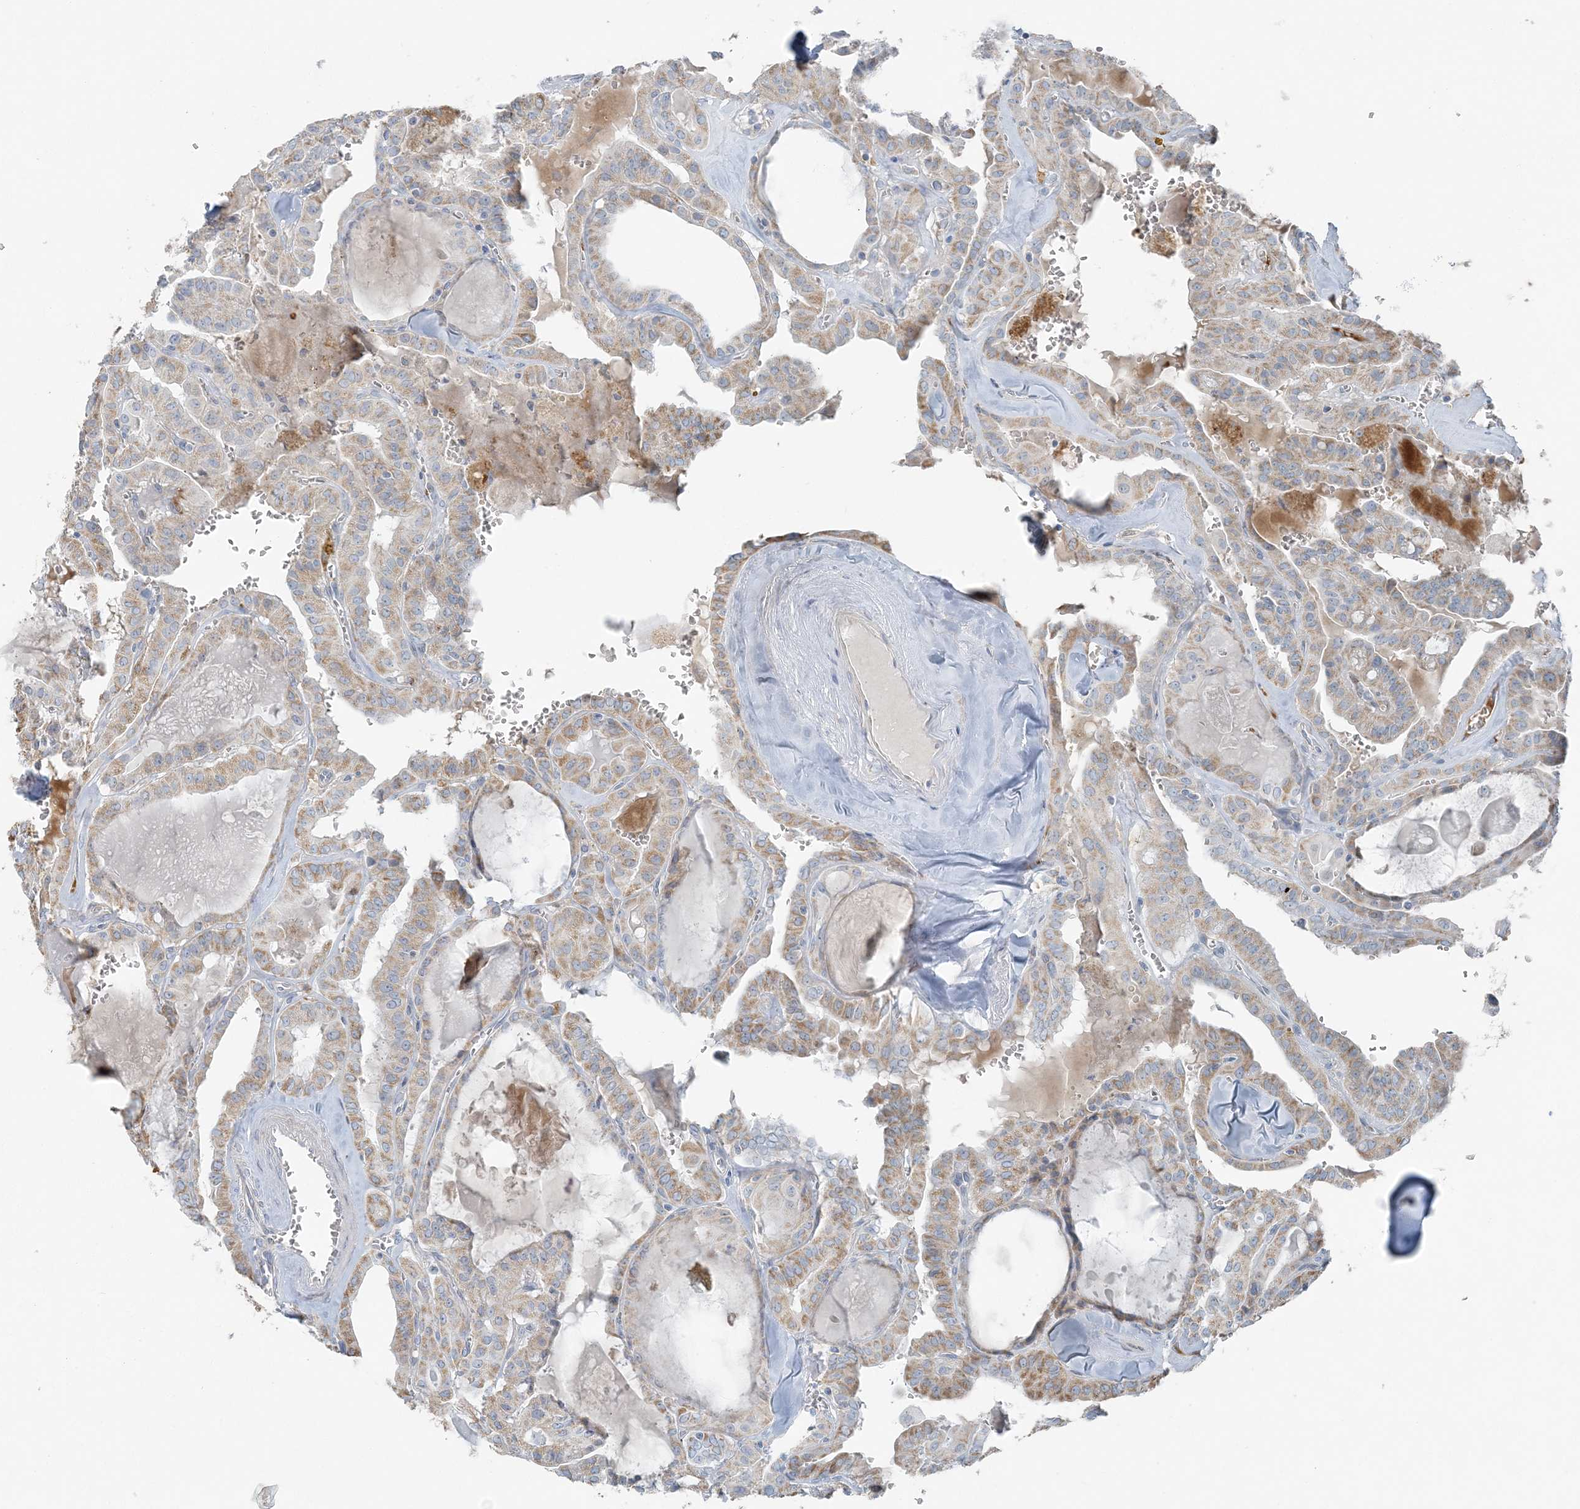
{"staining": {"intensity": "weak", "quantity": "25%-75%", "location": "cytoplasmic/membranous"}, "tissue": "thyroid cancer", "cell_type": "Tumor cells", "image_type": "cancer", "snomed": [{"axis": "morphology", "description": "Papillary adenocarcinoma, NOS"}, {"axis": "topography", "description": "Thyroid gland"}], "caption": "Immunohistochemical staining of thyroid cancer demonstrates low levels of weak cytoplasmic/membranous protein expression in approximately 25%-75% of tumor cells.", "gene": "SLC22A16", "patient": {"sex": "male", "age": 52}}